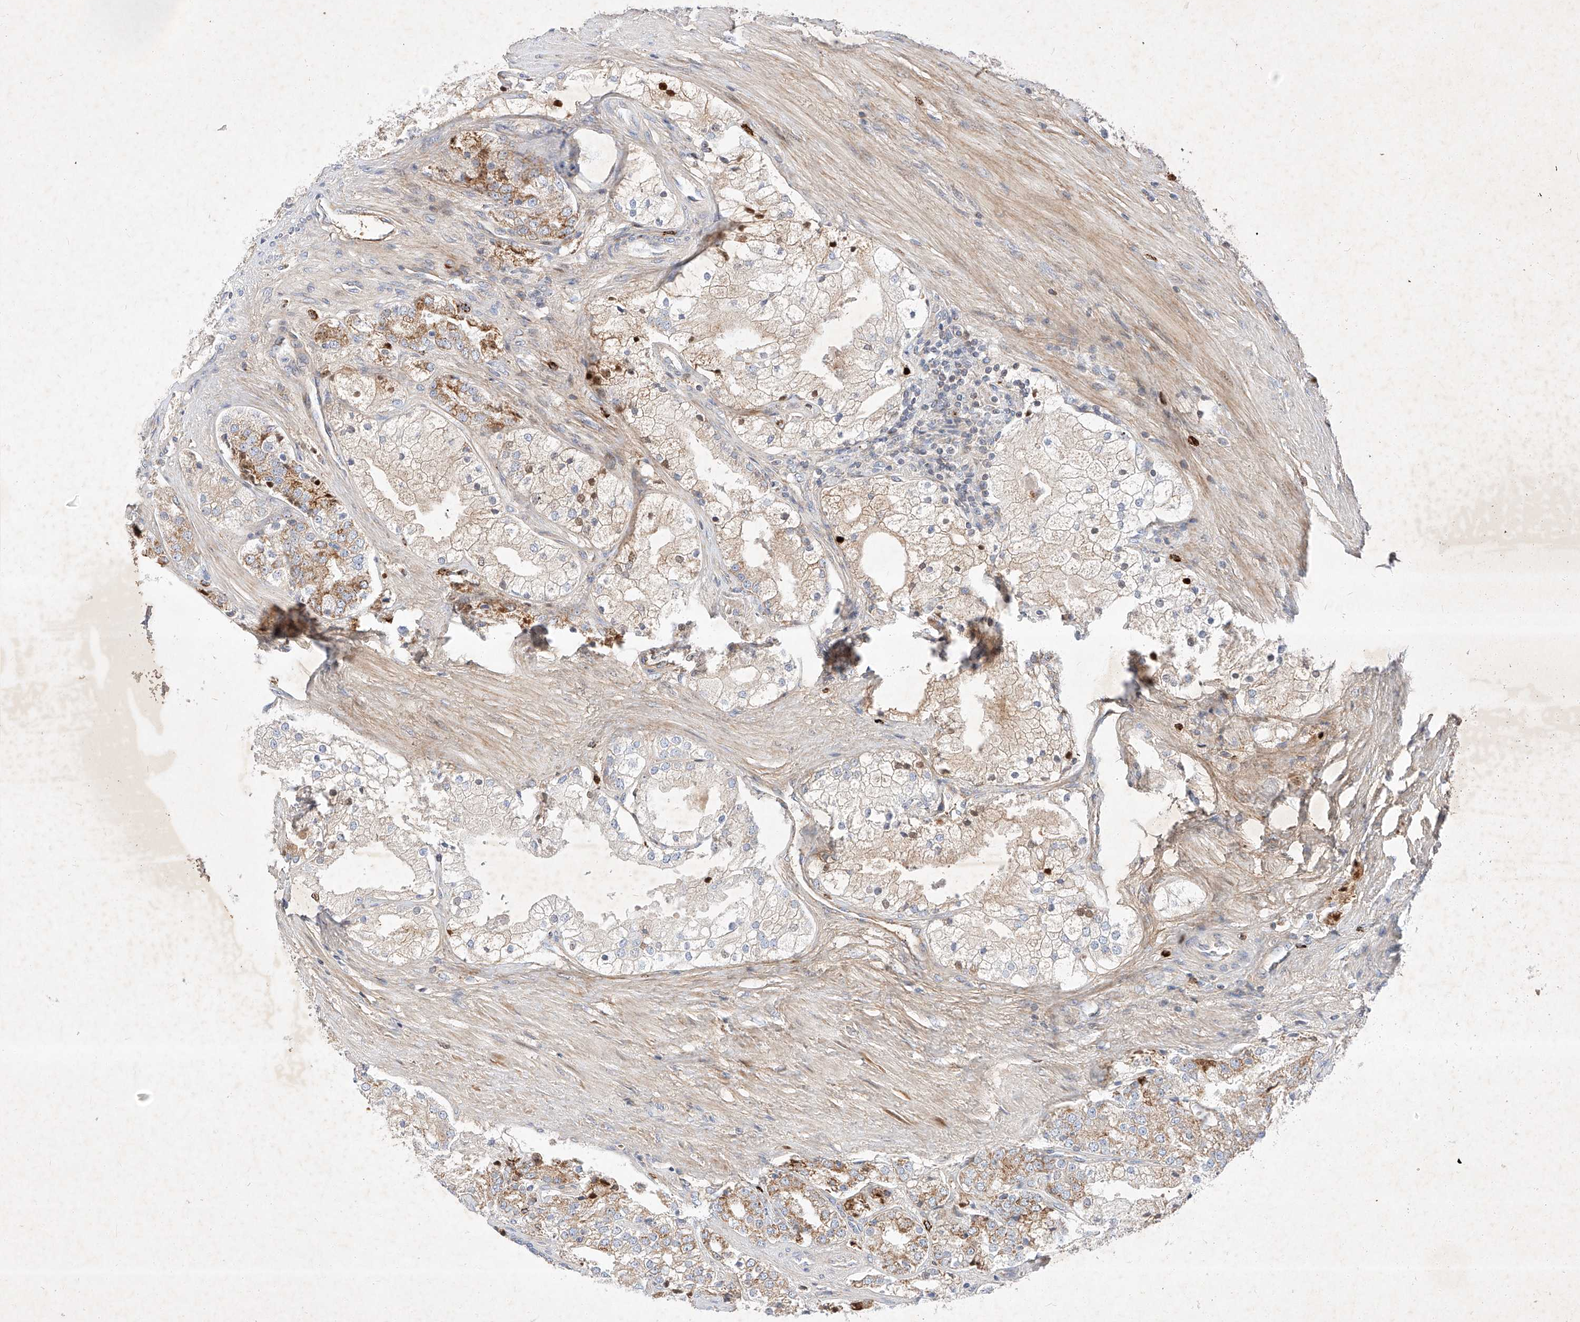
{"staining": {"intensity": "moderate", "quantity": "25%-75%", "location": "cytoplasmic/membranous"}, "tissue": "prostate cancer", "cell_type": "Tumor cells", "image_type": "cancer", "snomed": [{"axis": "morphology", "description": "Adenocarcinoma, High grade"}, {"axis": "topography", "description": "Prostate"}], "caption": "Protein staining of prostate cancer (high-grade adenocarcinoma) tissue reveals moderate cytoplasmic/membranous positivity in about 25%-75% of tumor cells. Using DAB (3,3'-diaminobenzidine) (brown) and hematoxylin (blue) stains, captured at high magnification using brightfield microscopy.", "gene": "OSGEPL1", "patient": {"sex": "male", "age": 50}}